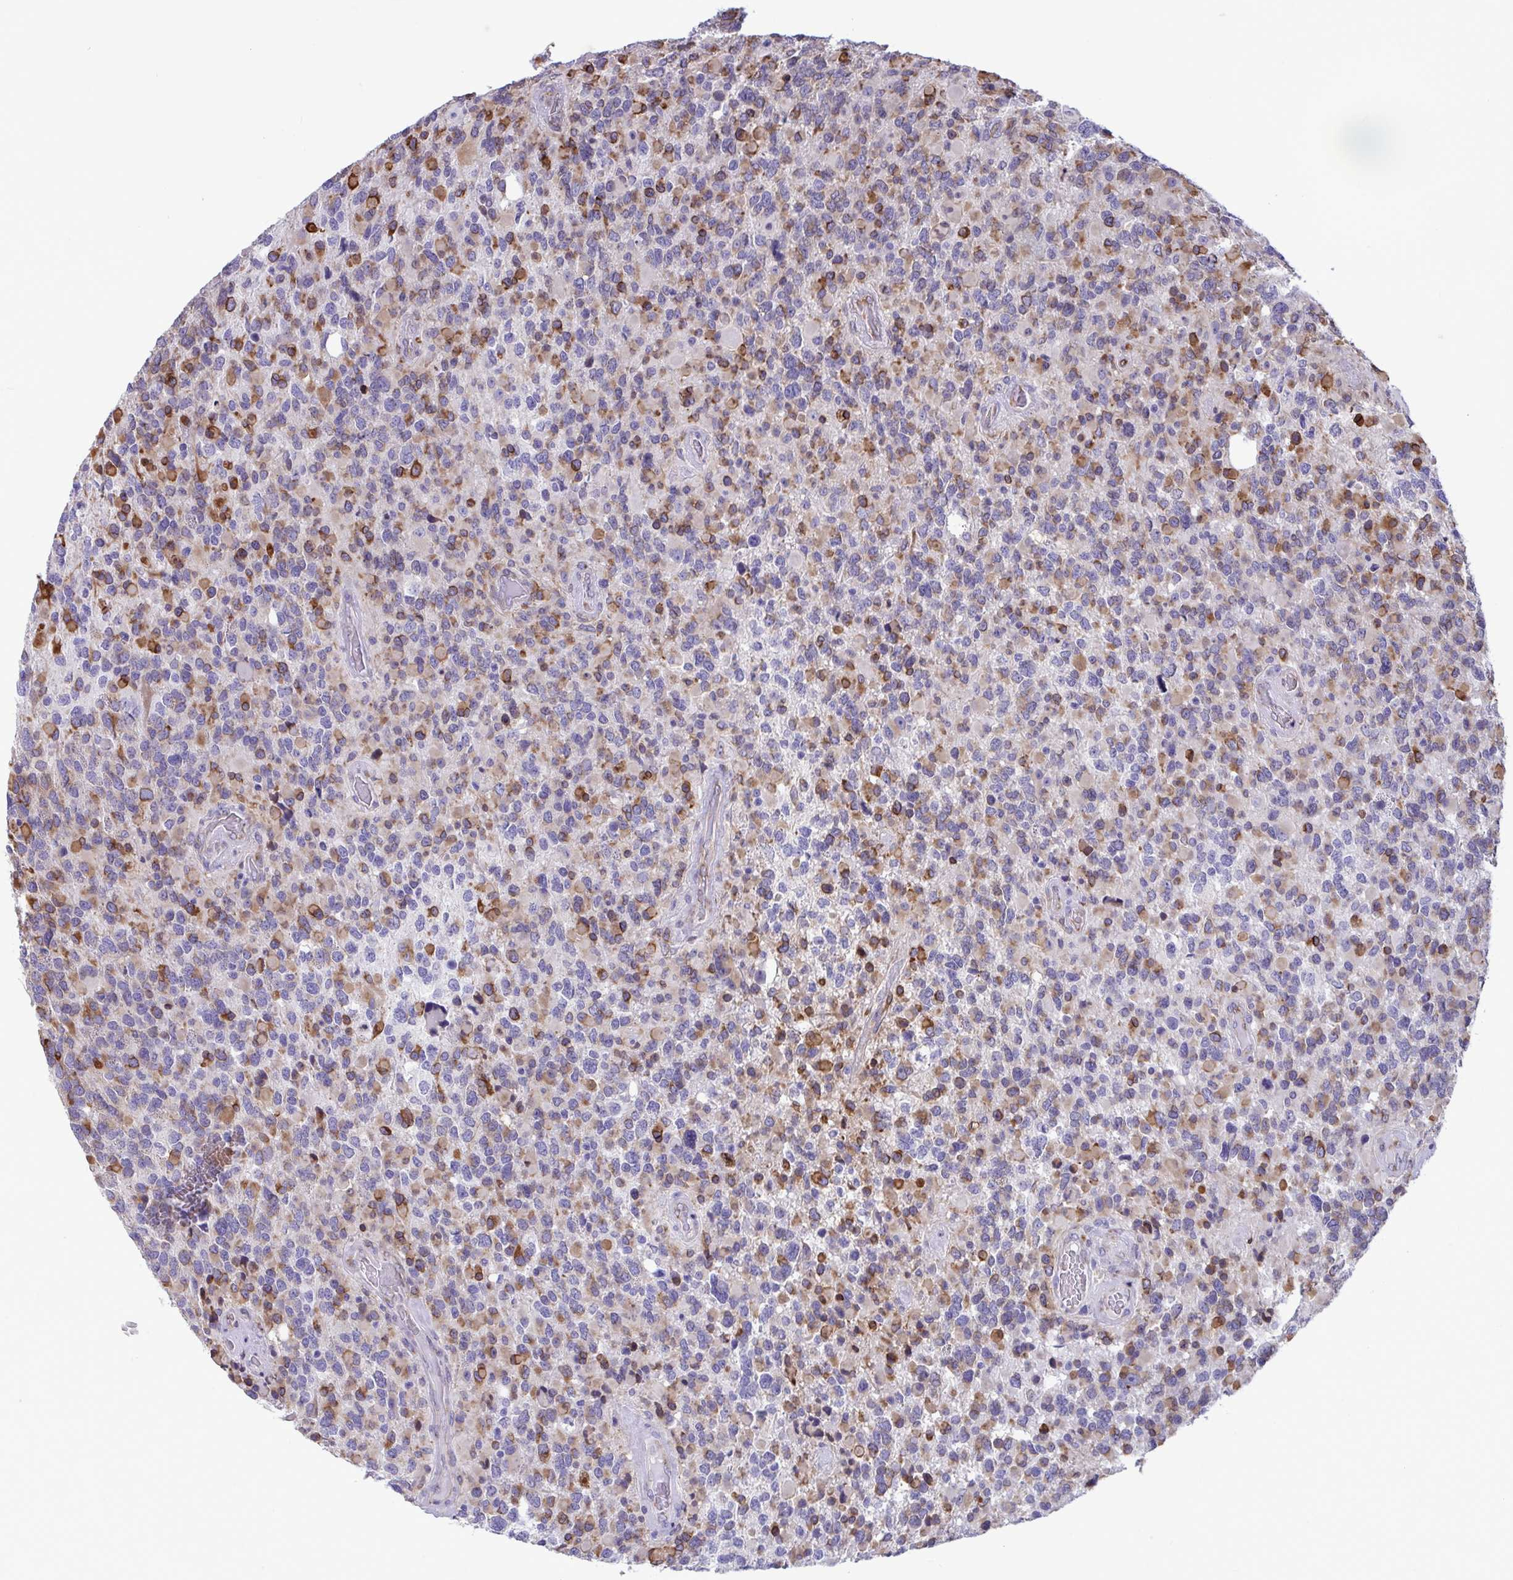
{"staining": {"intensity": "moderate", "quantity": "25%-75%", "location": "cytoplasmic/membranous"}, "tissue": "glioma", "cell_type": "Tumor cells", "image_type": "cancer", "snomed": [{"axis": "morphology", "description": "Glioma, malignant, High grade"}, {"axis": "topography", "description": "Brain"}], "caption": "Immunohistochemical staining of human high-grade glioma (malignant) demonstrates moderate cytoplasmic/membranous protein positivity in about 25%-75% of tumor cells. (Brightfield microscopy of DAB IHC at high magnification).", "gene": "ASPH", "patient": {"sex": "female", "age": 40}}